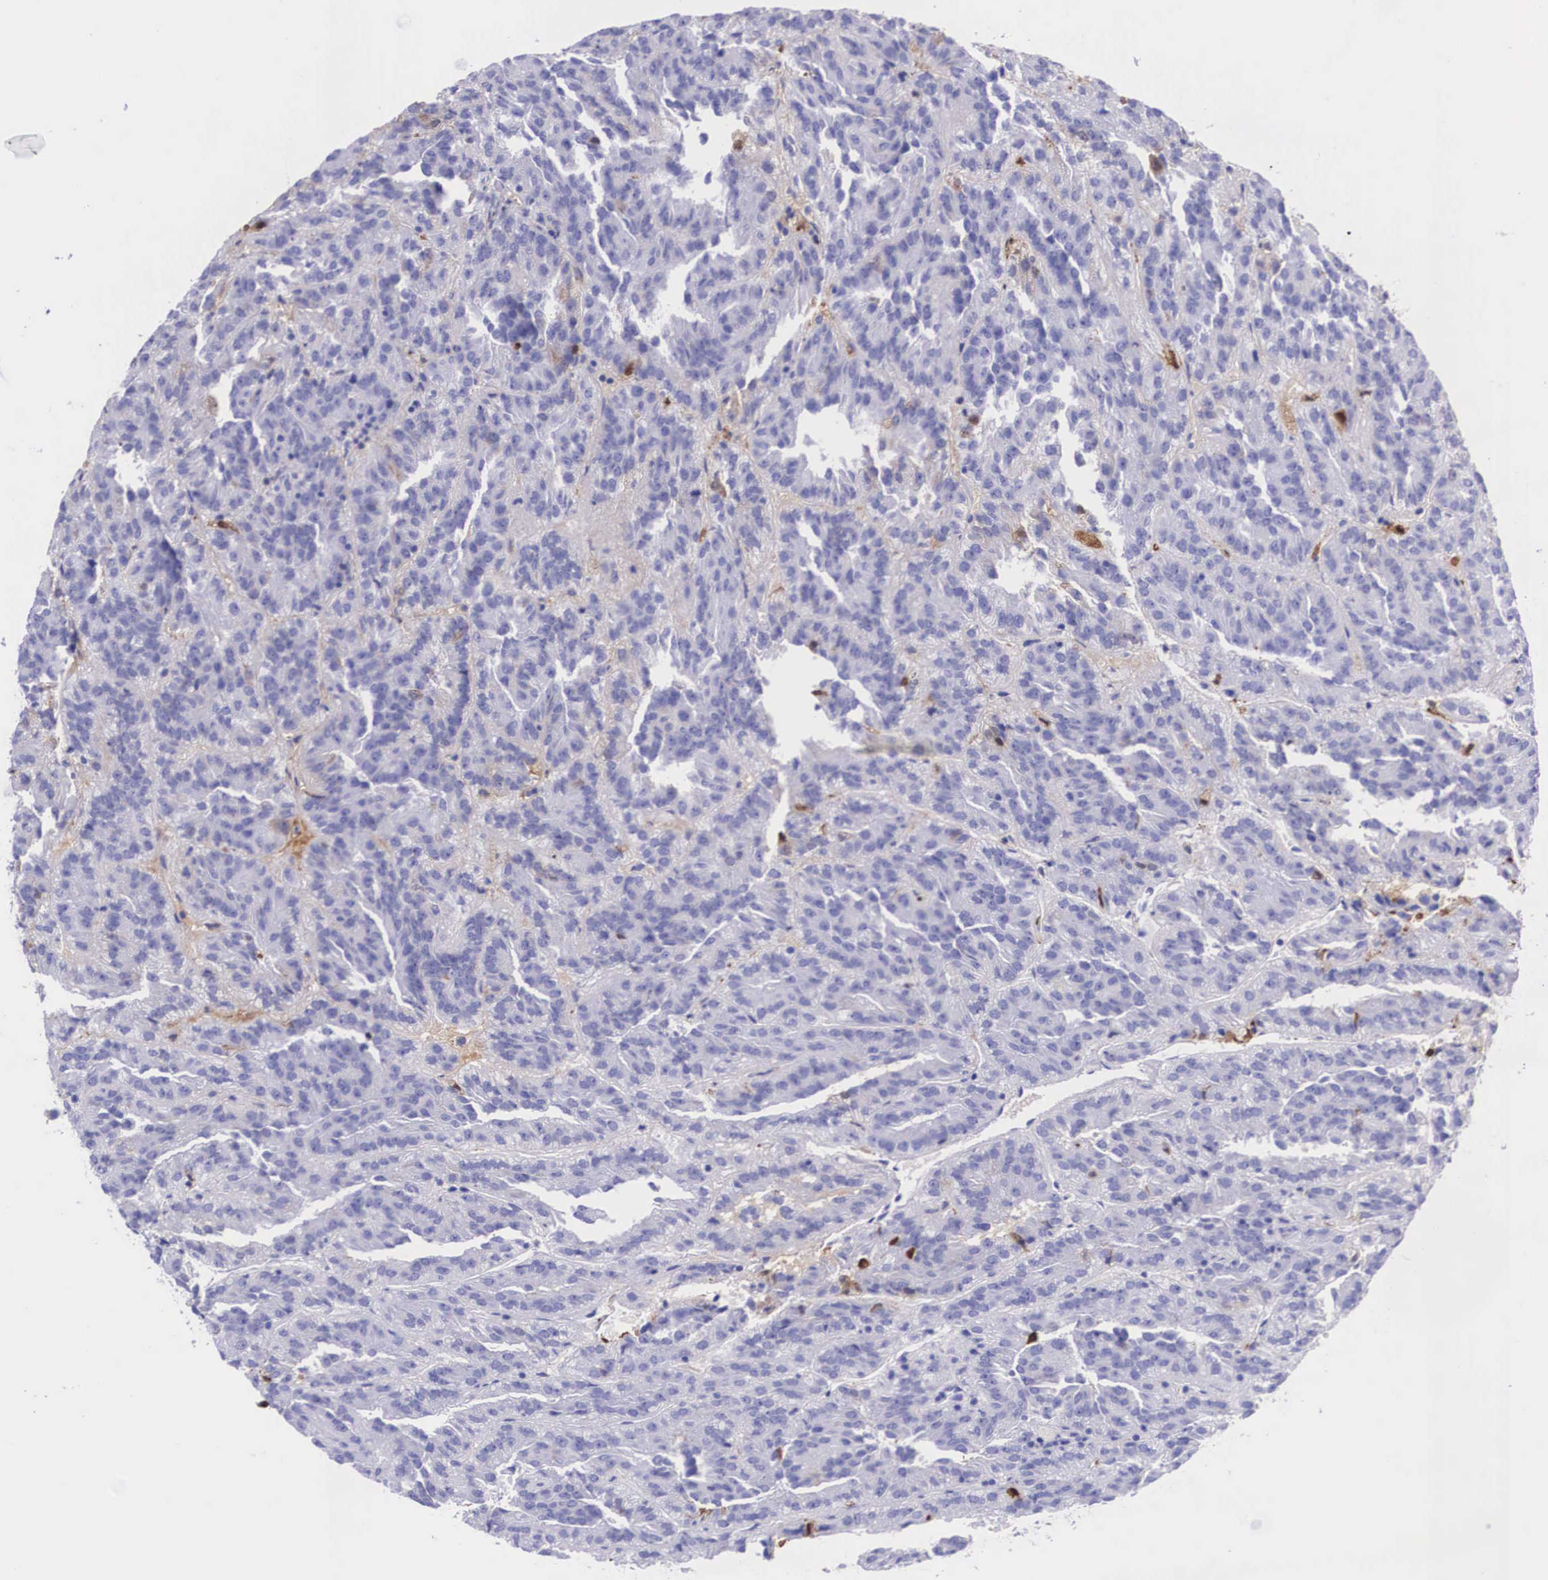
{"staining": {"intensity": "negative", "quantity": "none", "location": "none"}, "tissue": "renal cancer", "cell_type": "Tumor cells", "image_type": "cancer", "snomed": [{"axis": "morphology", "description": "Adenocarcinoma, NOS"}, {"axis": "topography", "description": "Kidney"}], "caption": "High magnification brightfield microscopy of renal cancer (adenocarcinoma) stained with DAB (3,3'-diaminobenzidine) (brown) and counterstained with hematoxylin (blue): tumor cells show no significant positivity.", "gene": "PLG", "patient": {"sex": "male", "age": 46}}